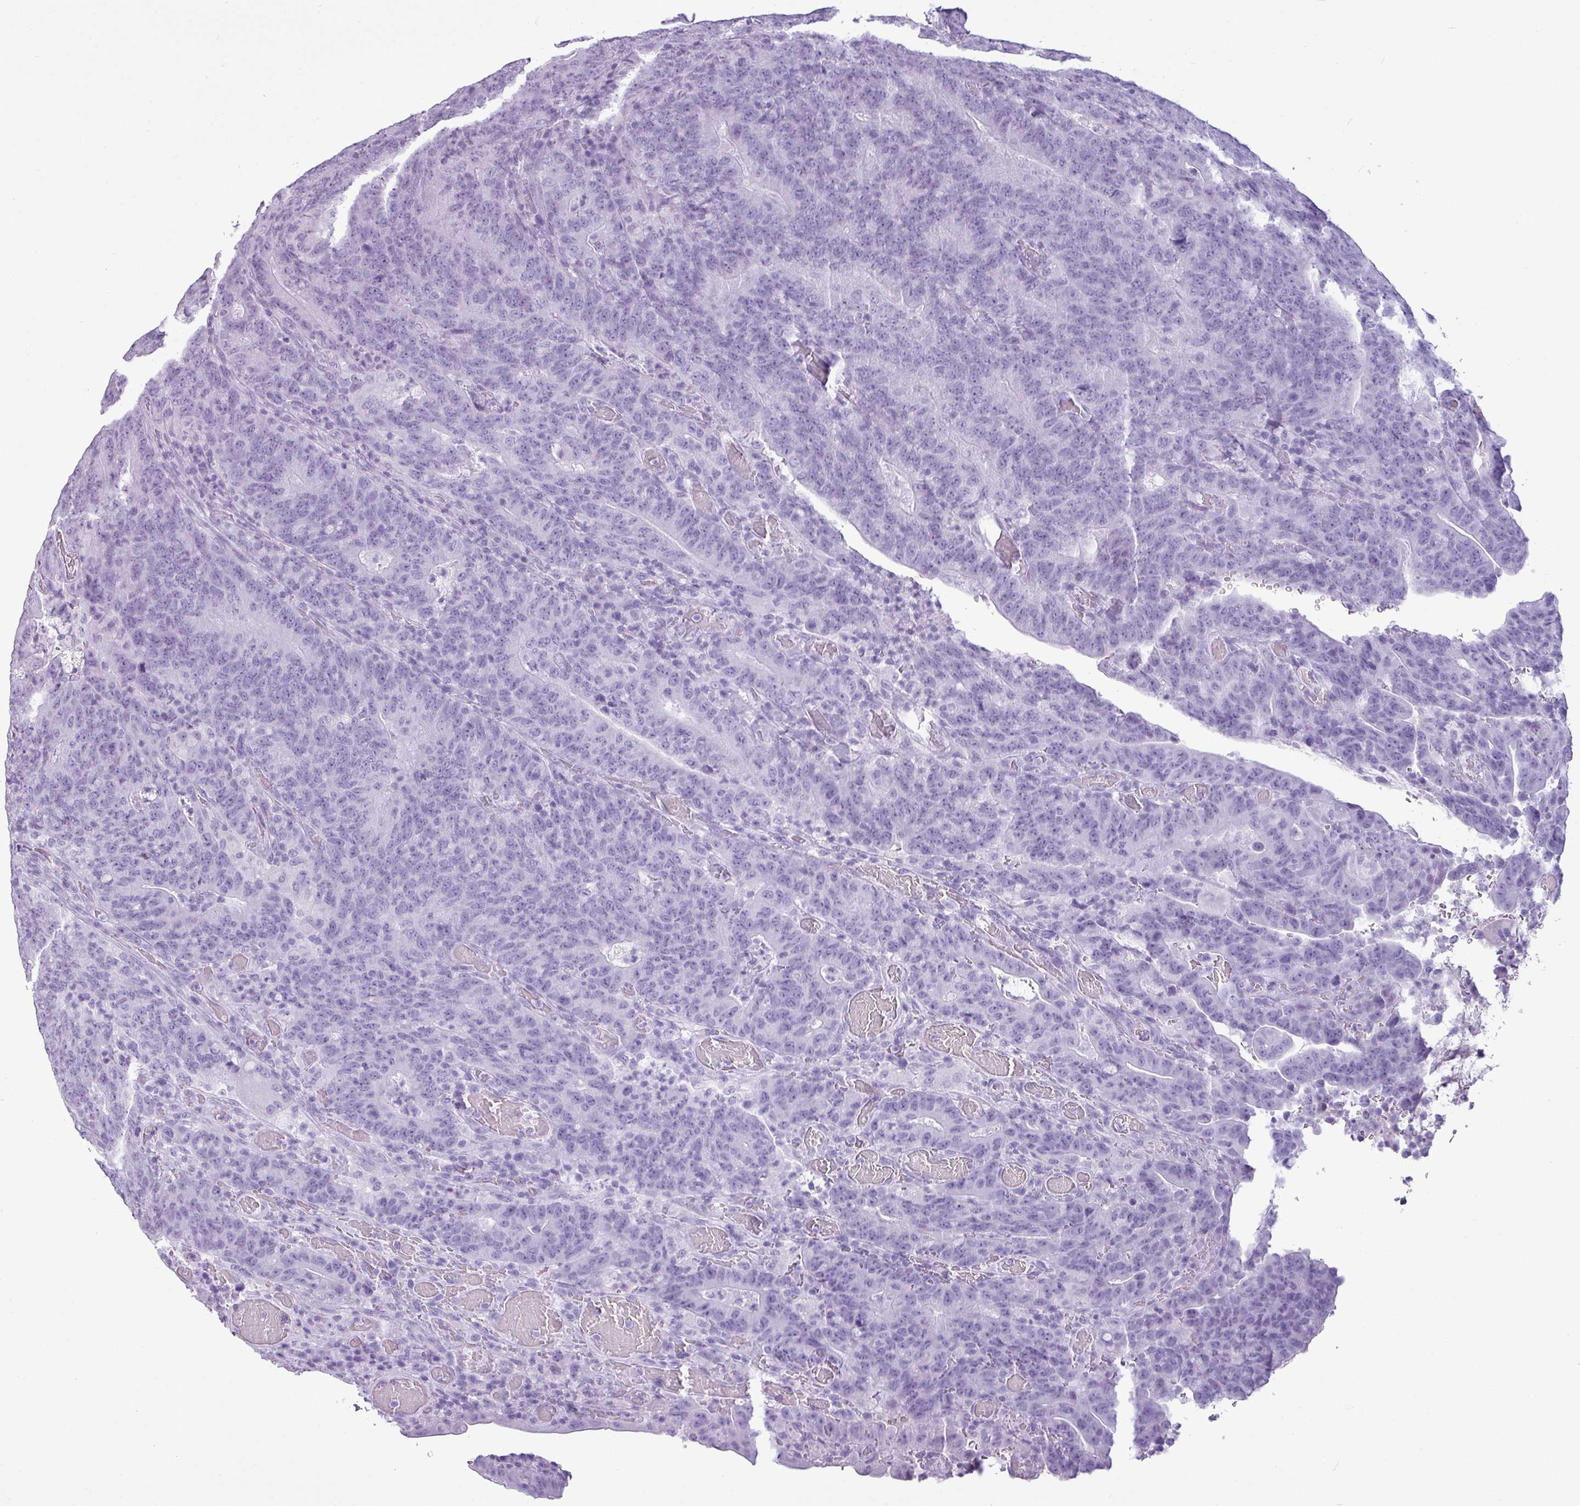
{"staining": {"intensity": "negative", "quantity": "none", "location": "none"}, "tissue": "colorectal cancer", "cell_type": "Tumor cells", "image_type": "cancer", "snomed": [{"axis": "morphology", "description": "Normal tissue, NOS"}, {"axis": "morphology", "description": "Adenocarcinoma, NOS"}, {"axis": "topography", "description": "Colon"}], "caption": "Immunohistochemistry (IHC) of adenocarcinoma (colorectal) demonstrates no expression in tumor cells.", "gene": "AMY1B", "patient": {"sex": "female", "age": 75}}